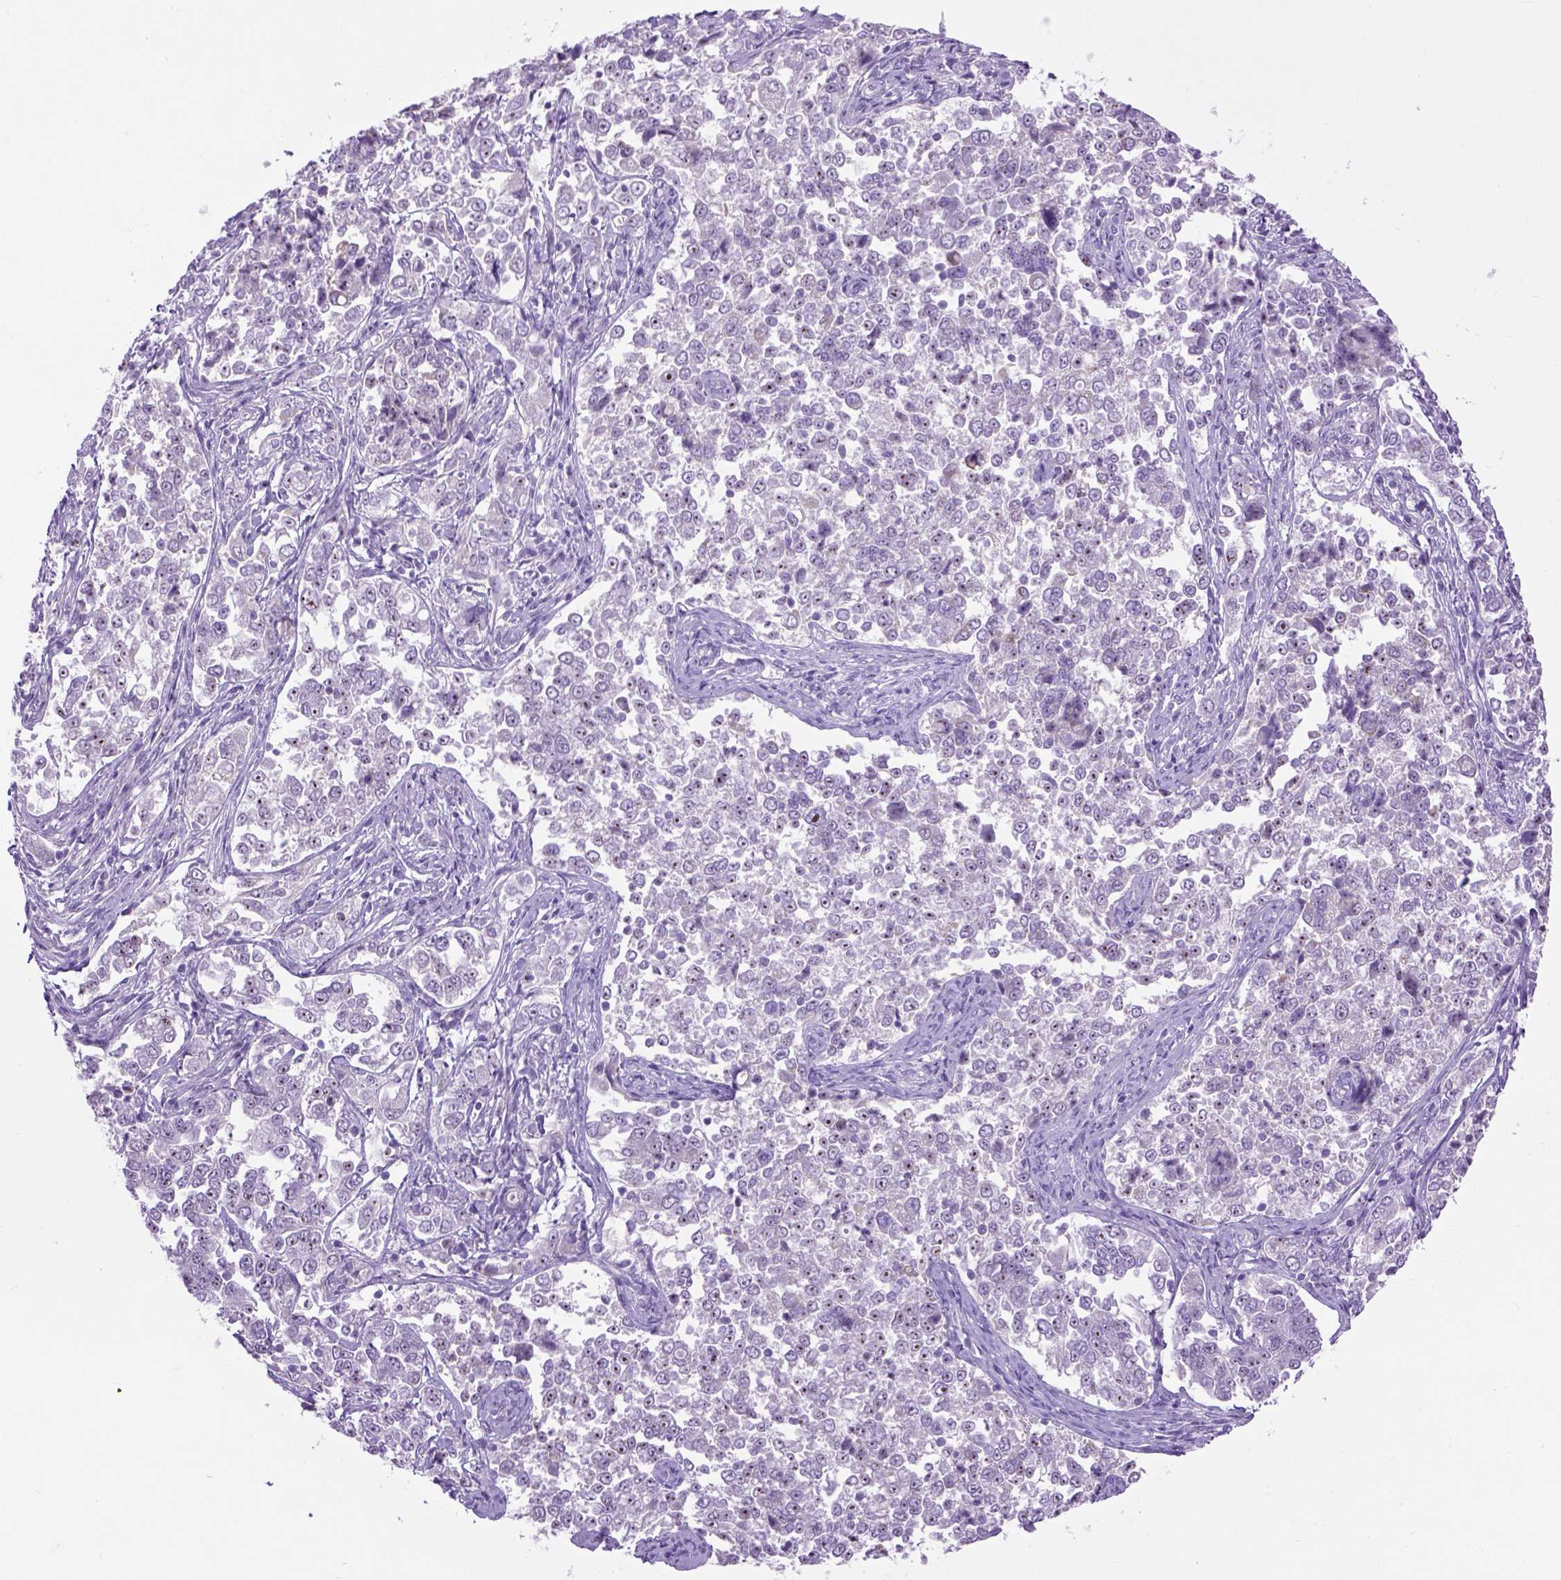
{"staining": {"intensity": "moderate", "quantity": "<25%", "location": "nuclear"}, "tissue": "endometrial cancer", "cell_type": "Tumor cells", "image_type": "cancer", "snomed": [{"axis": "morphology", "description": "Adenocarcinoma, NOS"}, {"axis": "topography", "description": "Endometrium"}], "caption": "Immunohistochemical staining of endometrial cancer displays low levels of moderate nuclear protein positivity in about <25% of tumor cells.", "gene": "UTP4", "patient": {"sex": "female", "age": 43}}